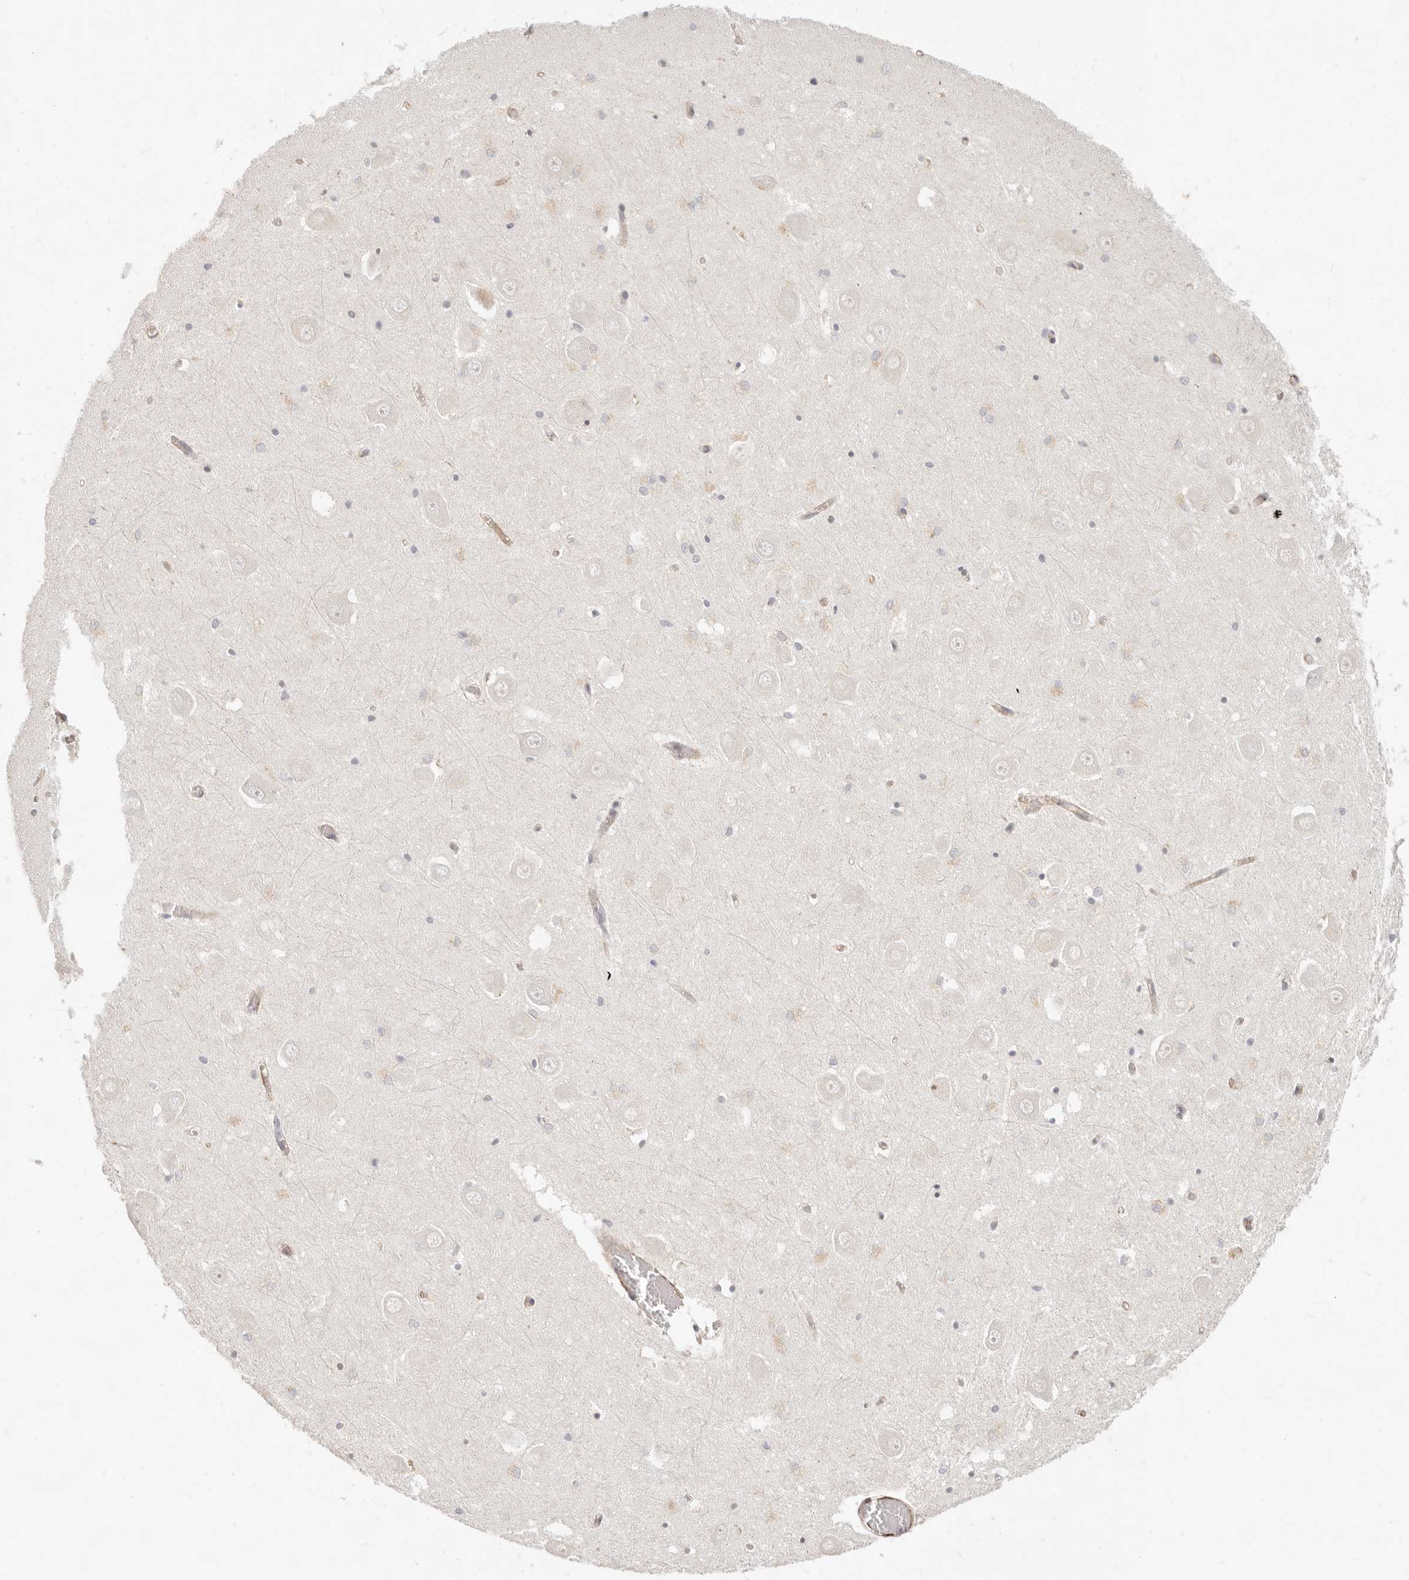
{"staining": {"intensity": "moderate", "quantity": "<25%", "location": "cytoplasmic/membranous"}, "tissue": "hippocampus", "cell_type": "Glial cells", "image_type": "normal", "snomed": [{"axis": "morphology", "description": "Normal tissue, NOS"}, {"axis": "topography", "description": "Hippocampus"}], "caption": "Glial cells demonstrate moderate cytoplasmic/membranous positivity in about <25% of cells in benign hippocampus.", "gene": "SASS6", "patient": {"sex": "male", "age": 70}}